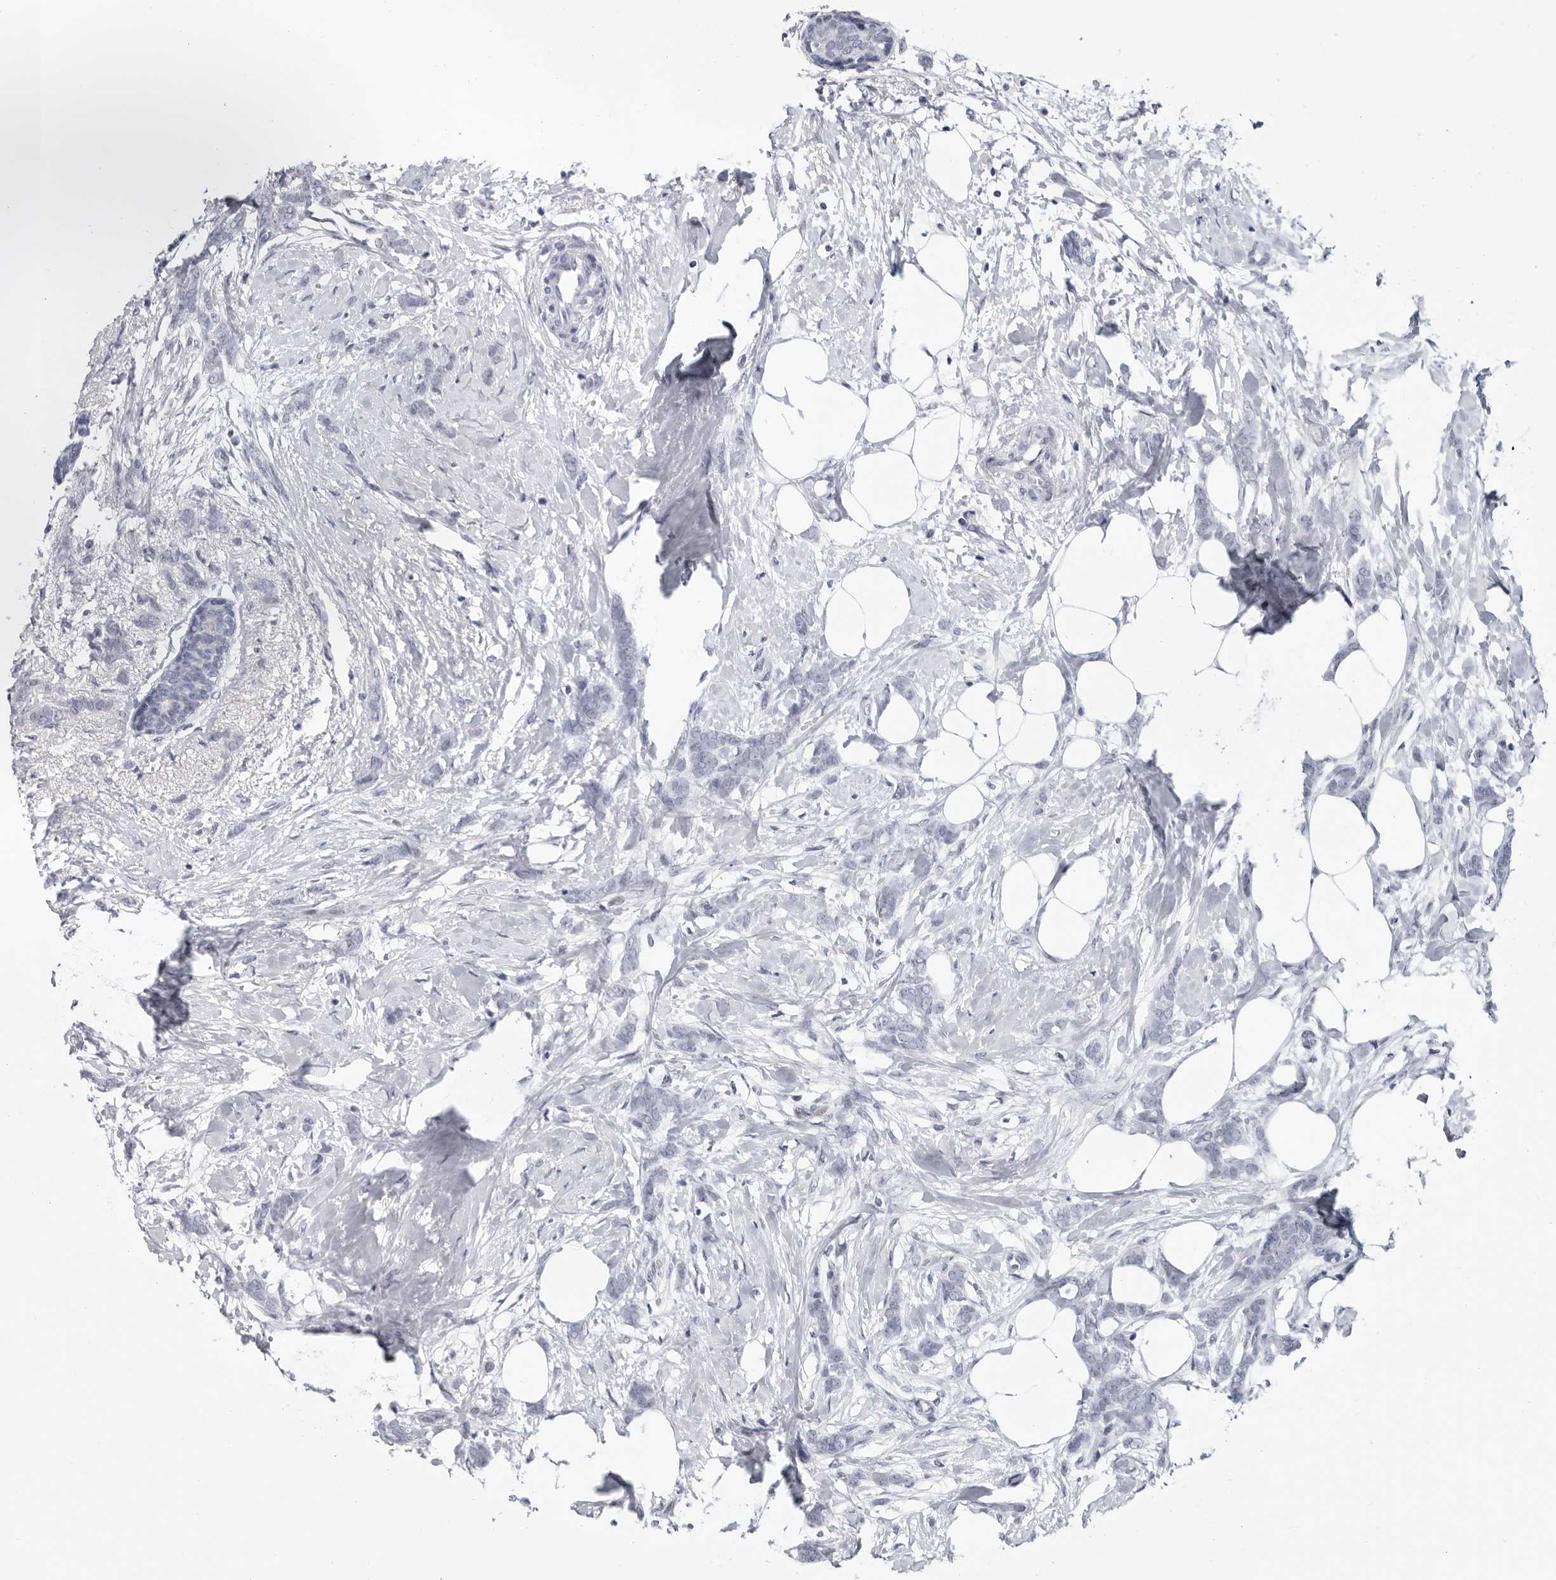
{"staining": {"intensity": "negative", "quantity": "none", "location": "none"}, "tissue": "breast cancer", "cell_type": "Tumor cells", "image_type": "cancer", "snomed": [{"axis": "morphology", "description": "Lobular carcinoma, in situ"}, {"axis": "morphology", "description": "Lobular carcinoma"}, {"axis": "topography", "description": "Breast"}], "caption": "Tumor cells are negative for protein expression in human breast cancer.", "gene": "WRAP73", "patient": {"sex": "female", "age": 41}}